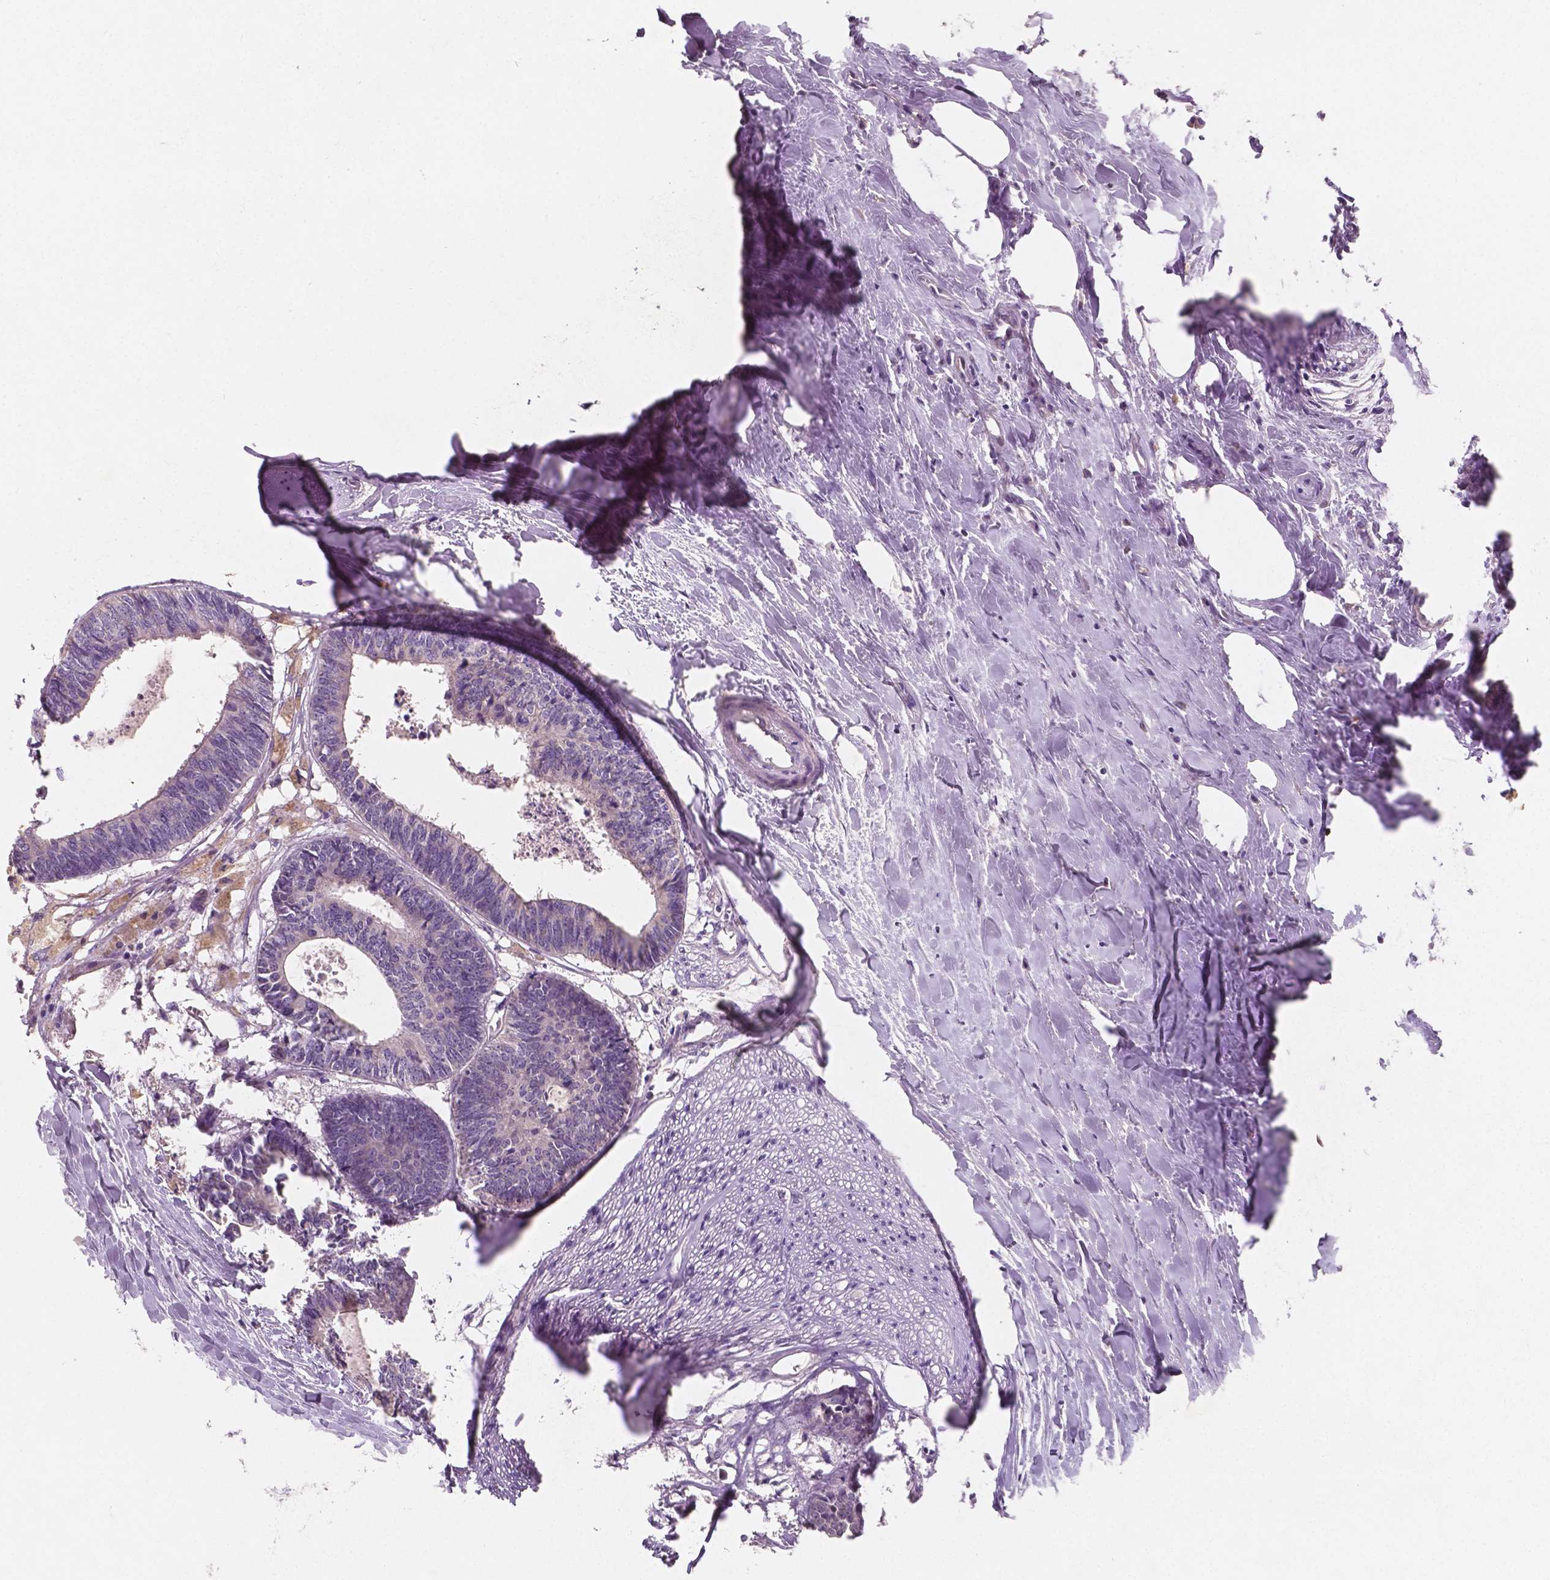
{"staining": {"intensity": "negative", "quantity": "none", "location": "none"}, "tissue": "colorectal cancer", "cell_type": "Tumor cells", "image_type": "cancer", "snomed": [{"axis": "morphology", "description": "Adenocarcinoma, NOS"}, {"axis": "topography", "description": "Colon"}, {"axis": "topography", "description": "Rectum"}], "caption": "Protein analysis of colorectal cancer (adenocarcinoma) reveals no significant positivity in tumor cells.", "gene": "LSM14B", "patient": {"sex": "male", "age": 57}}